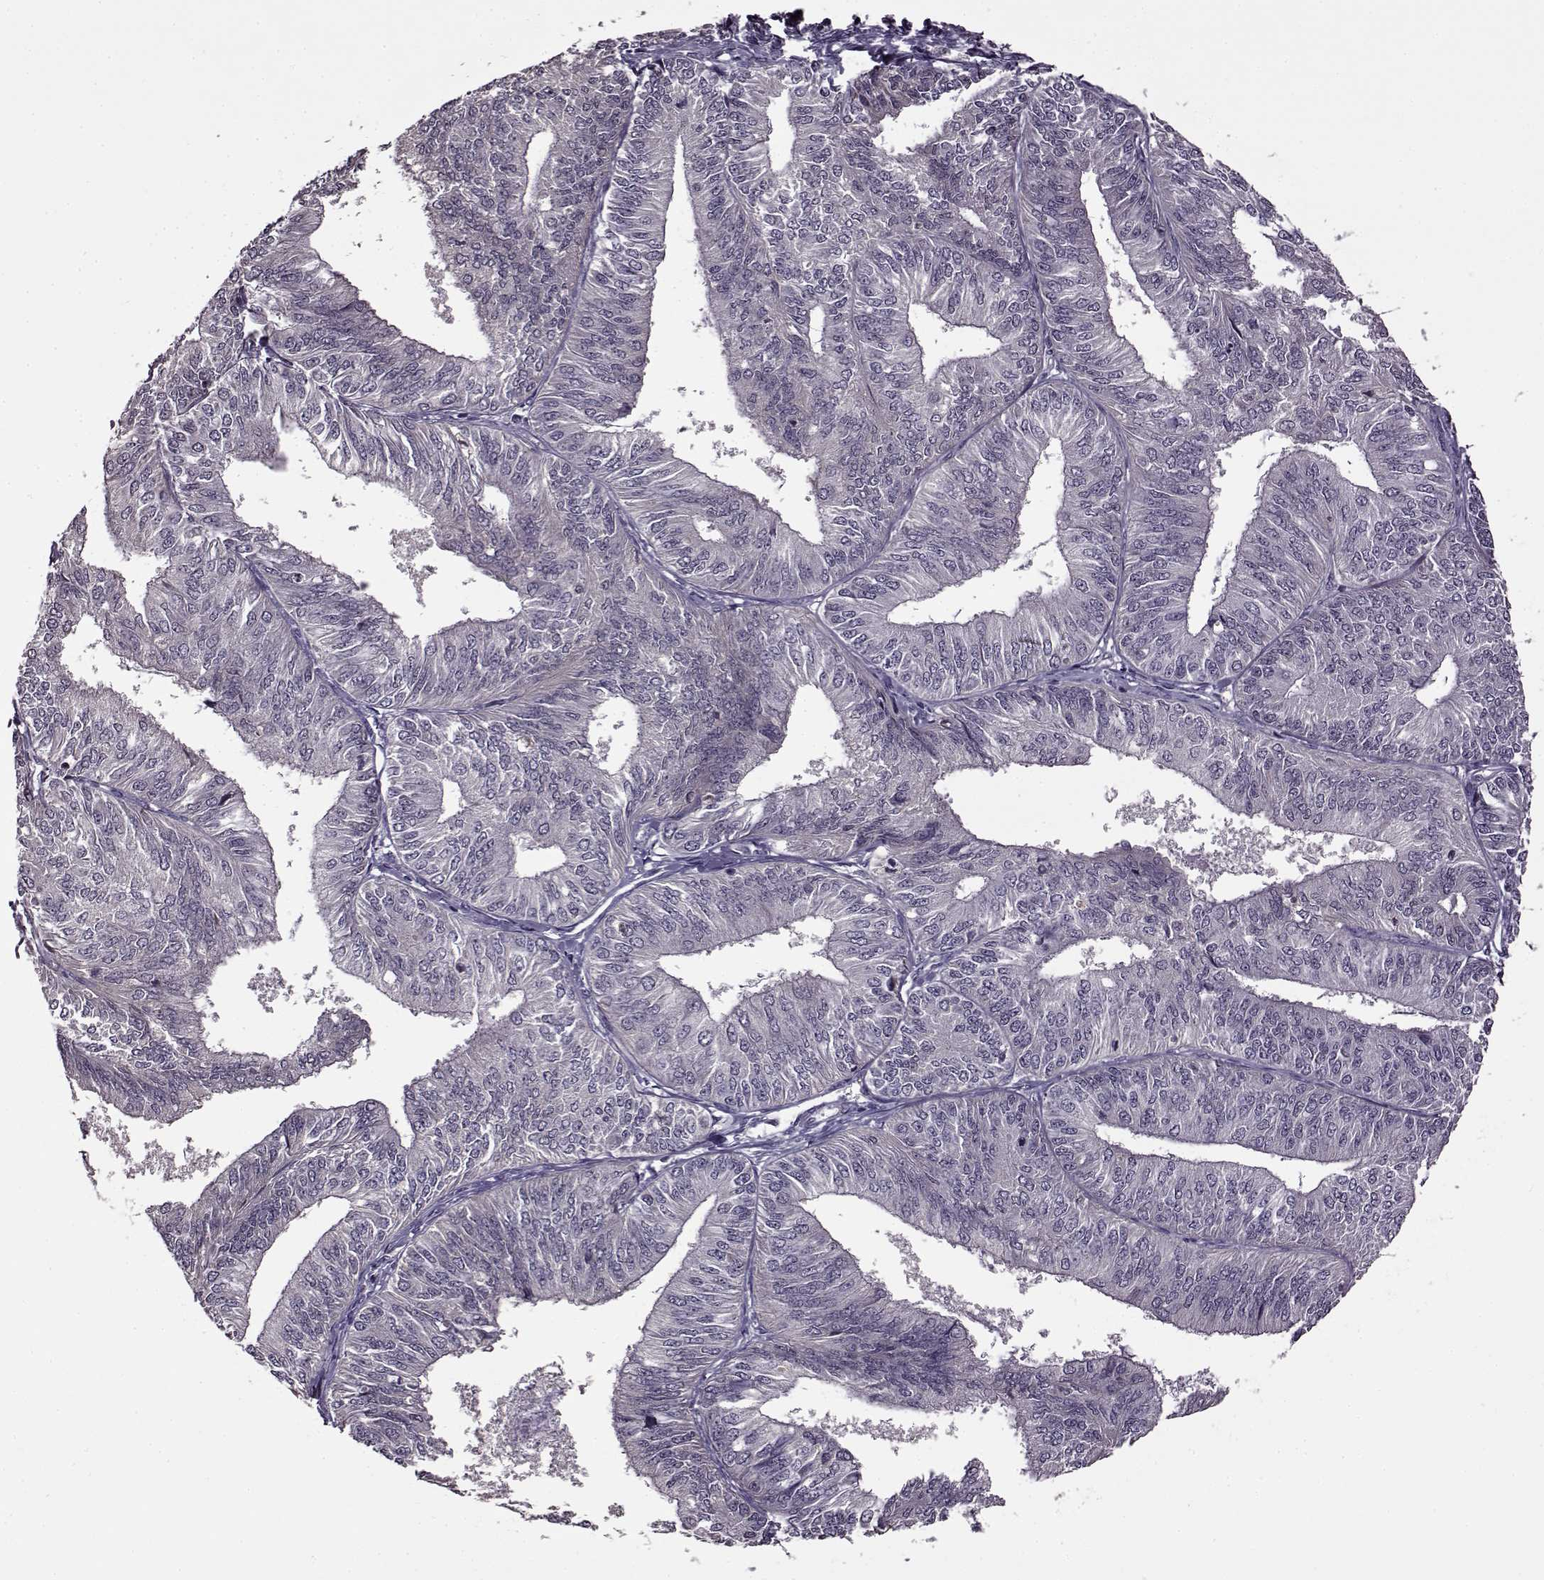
{"staining": {"intensity": "negative", "quantity": "none", "location": "none"}, "tissue": "endometrial cancer", "cell_type": "Tumor cells", "image_type": "cancer", "snomed": [{"axis": "morphology", "description": "Adenocarcinoma, NOS"}, {"axis": "topography", "description": "Endometrium"}], "caption": "Immunohistochemistry (IHC) photomicrograph of endometrial cancer stained for a protein (brown), which displays no expression in tumor cells. (Immunohistochemistry (IHC), brightfield microscopy, high magnification).", "gene": "MAIP1", "patient": {"sex": "female", "age": 58}}